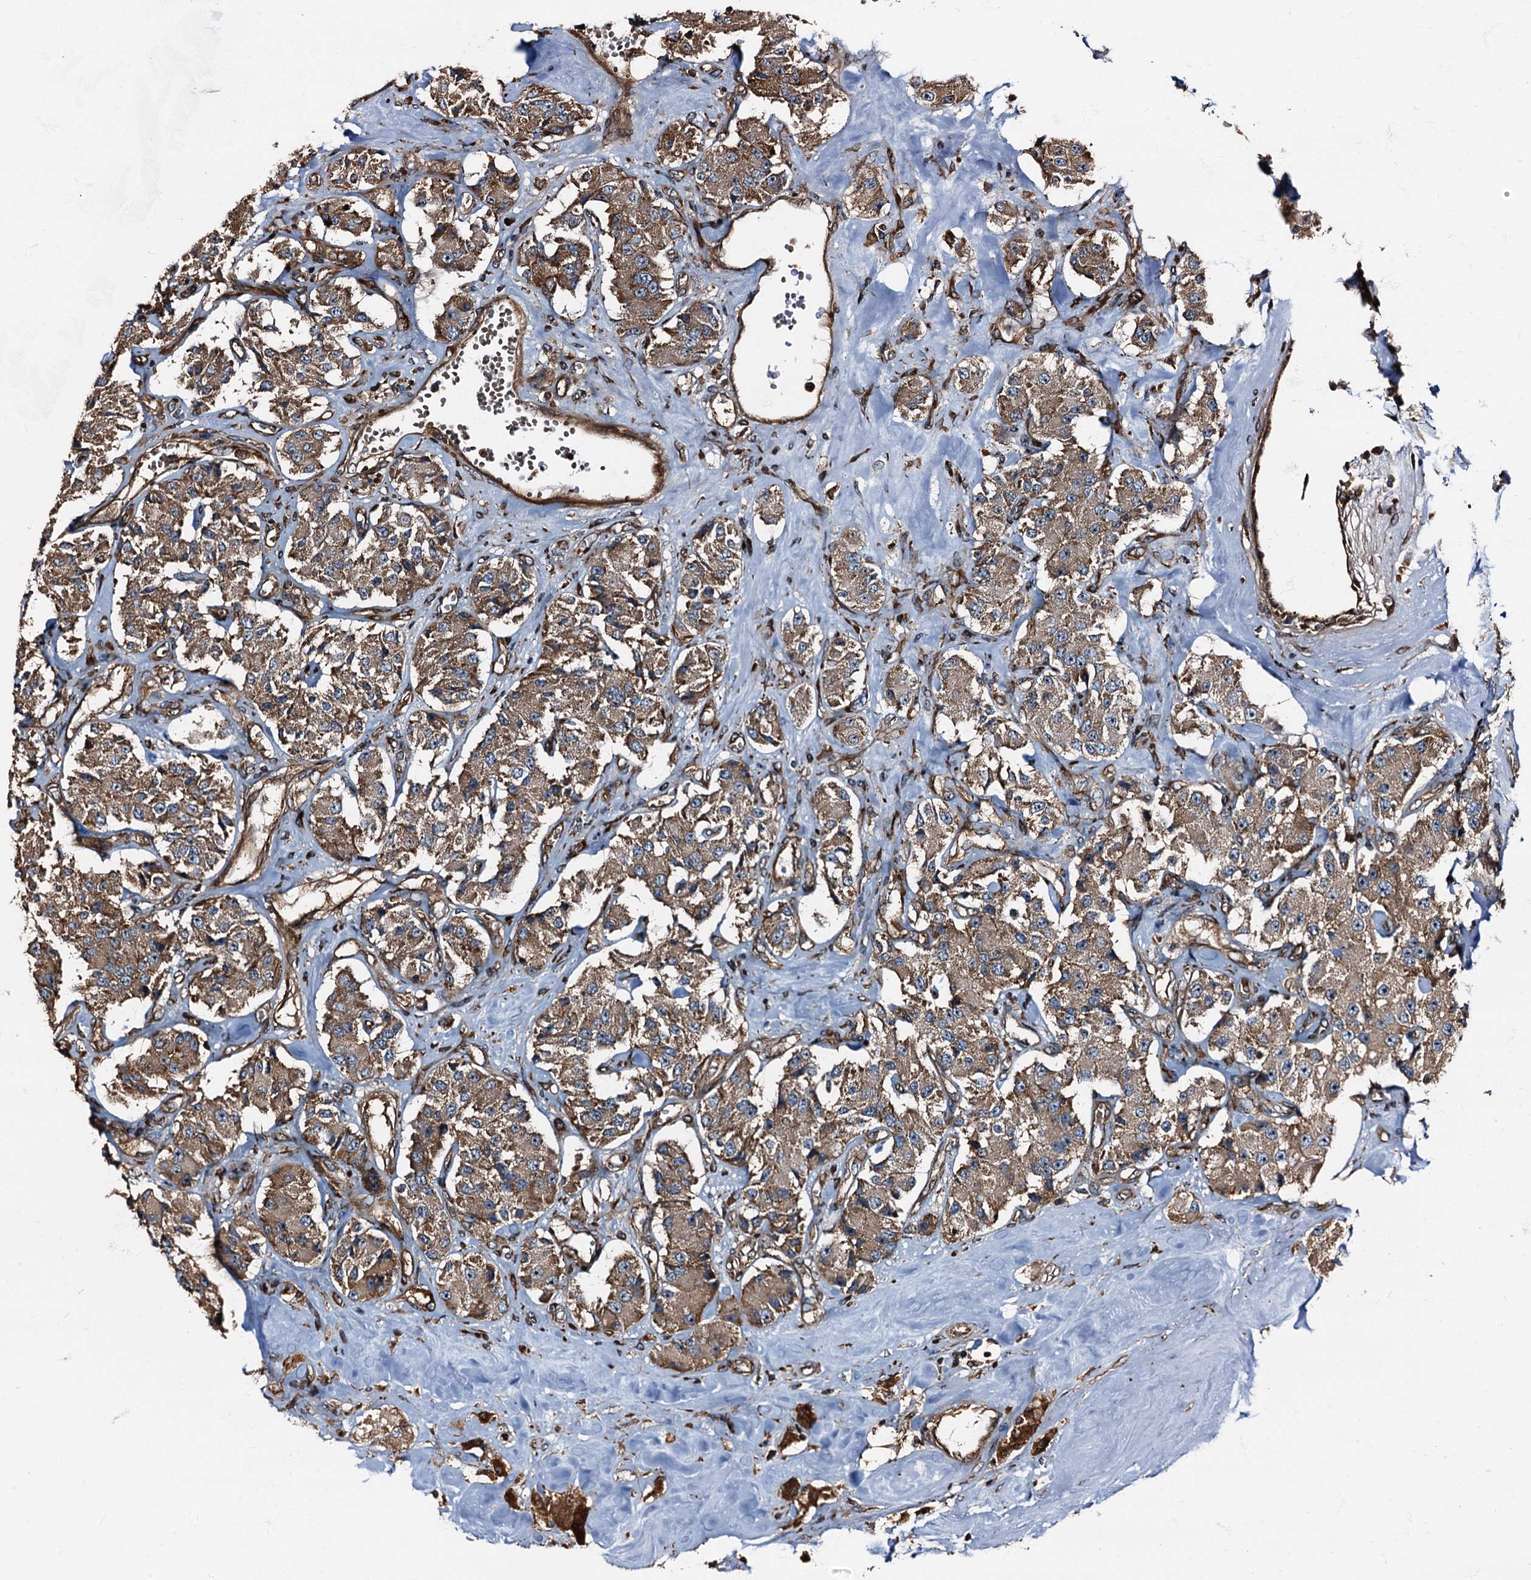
{"staining": {"intensity": "moderate", "quantity": ">75%", "location": "cytoplasmic/membranous"}, "tissue": "carcinoid", "cell_type": "Tumor cells", "image_type": "cancer", "snomed": [{"axis": "morphology", "description": "Carcinoid, malignant, NOS"}, {"axis": "topography", "description": "Pancreas"}], "caption": "IHC histopathology image of neoplastic tissue: carcinoid stained using IHC reveals medium levels of moderate protein expression localized specifically in the cytoplasmic/membranous of tumor cells, appearing as a cytoplasmic/membranous brown color.", "gene": "ATP2C1", "patient": {"sex": "male", "age": 41}}